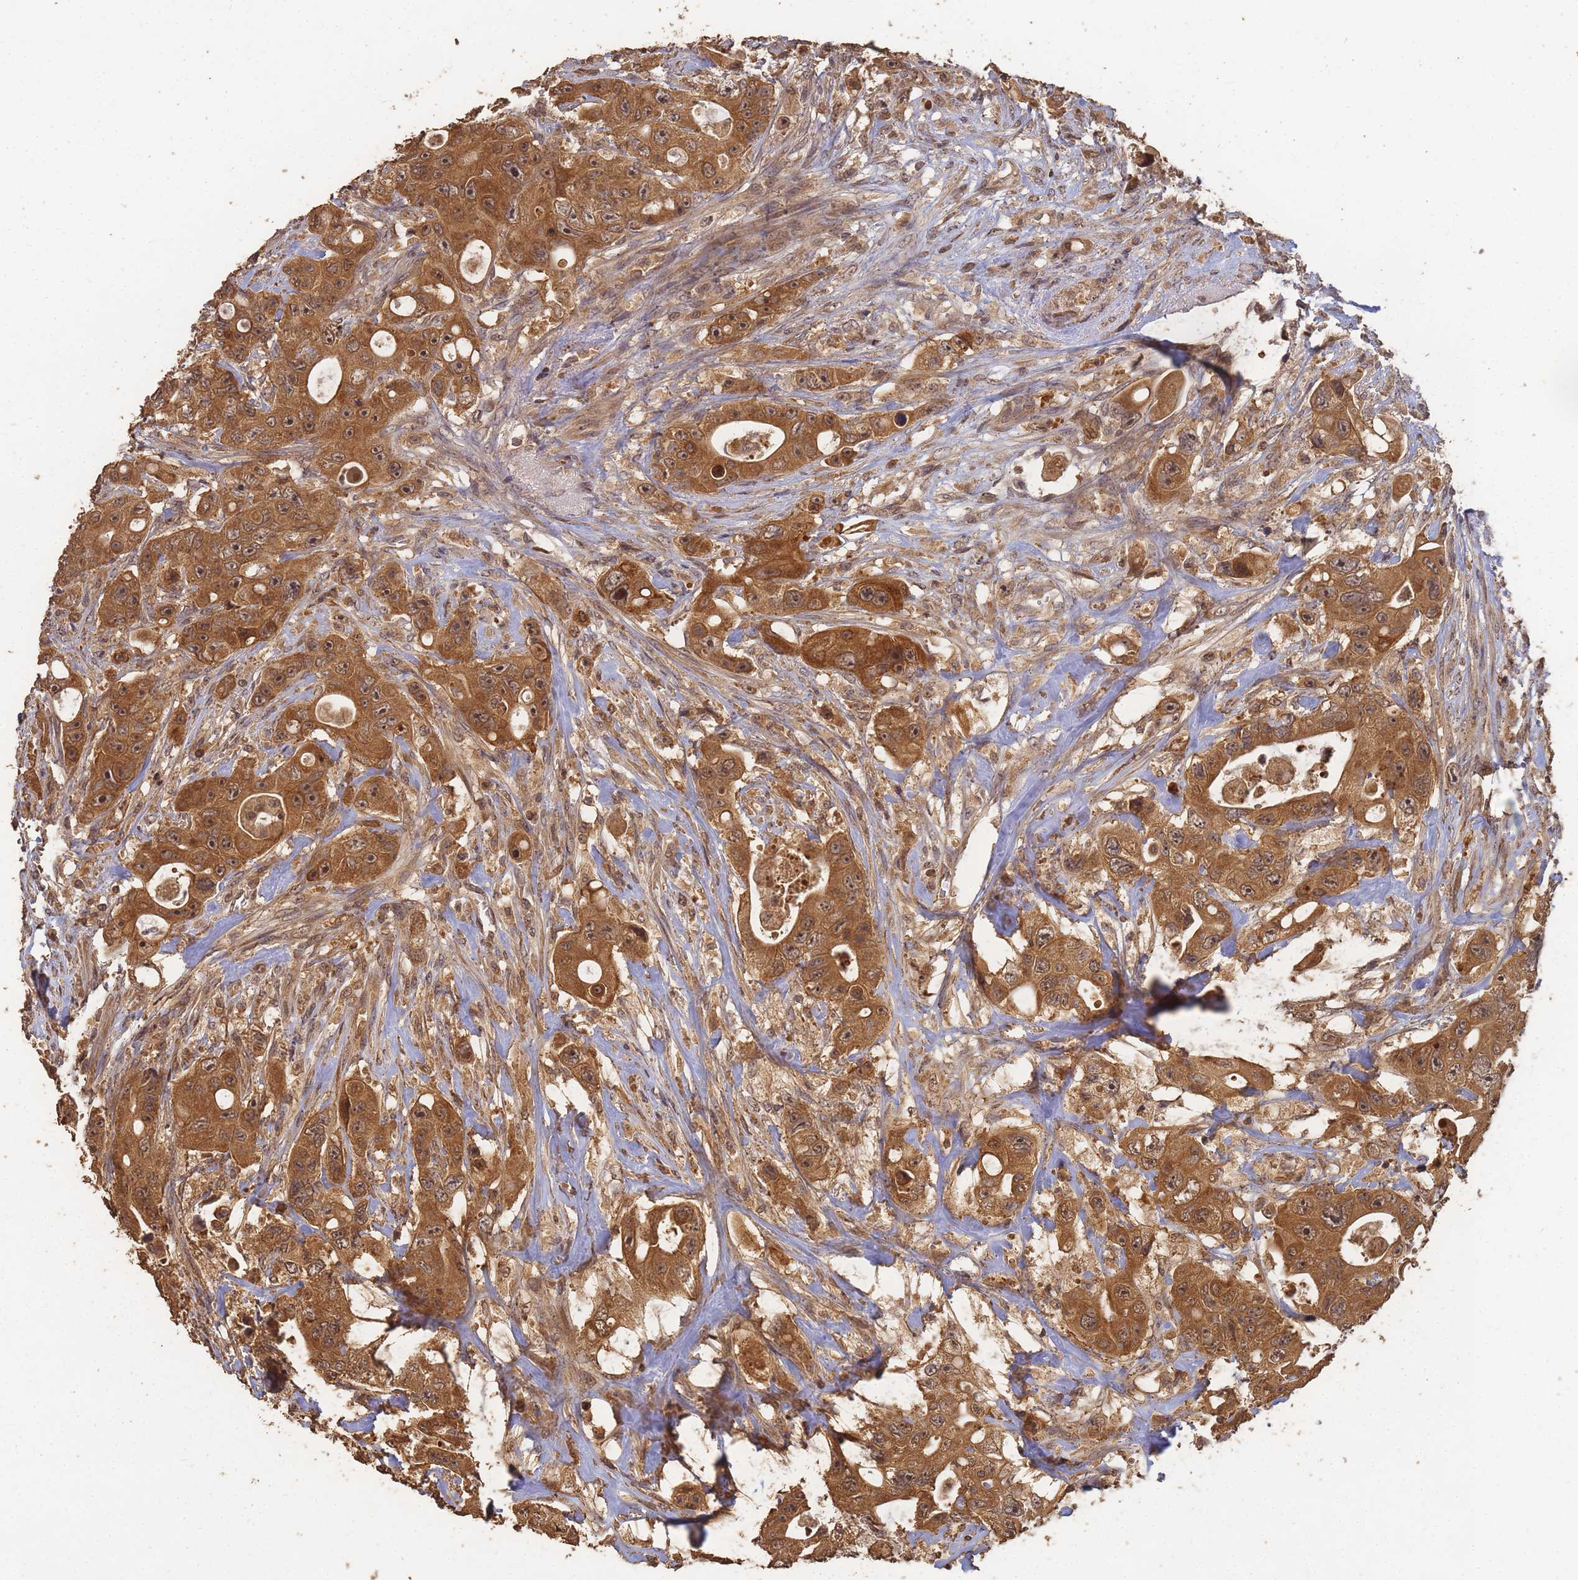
{"staining": {"intensity": "strong", "quantity": ">75%", "location": "cytoplasmic/membranous,nuclear"}, "tissue": "colorectal cancer", "cell_type": "Tumor cells", "image_type": "cancer", "snomed": [{"axis": "morphology", "description": "Adenocarcinoma, NOS"}, {"axis": "topography", "description": "Colon"}], "caption": "Protein expression by immunohistochemistry demonstrates strong cytoplasmic/membranous and nuclear staining in approximately >75% of tumor cells in colorectal adenocarcinoma.", "gene": "ALKBH1", "patient": {"sex": "female", "age": 46}}